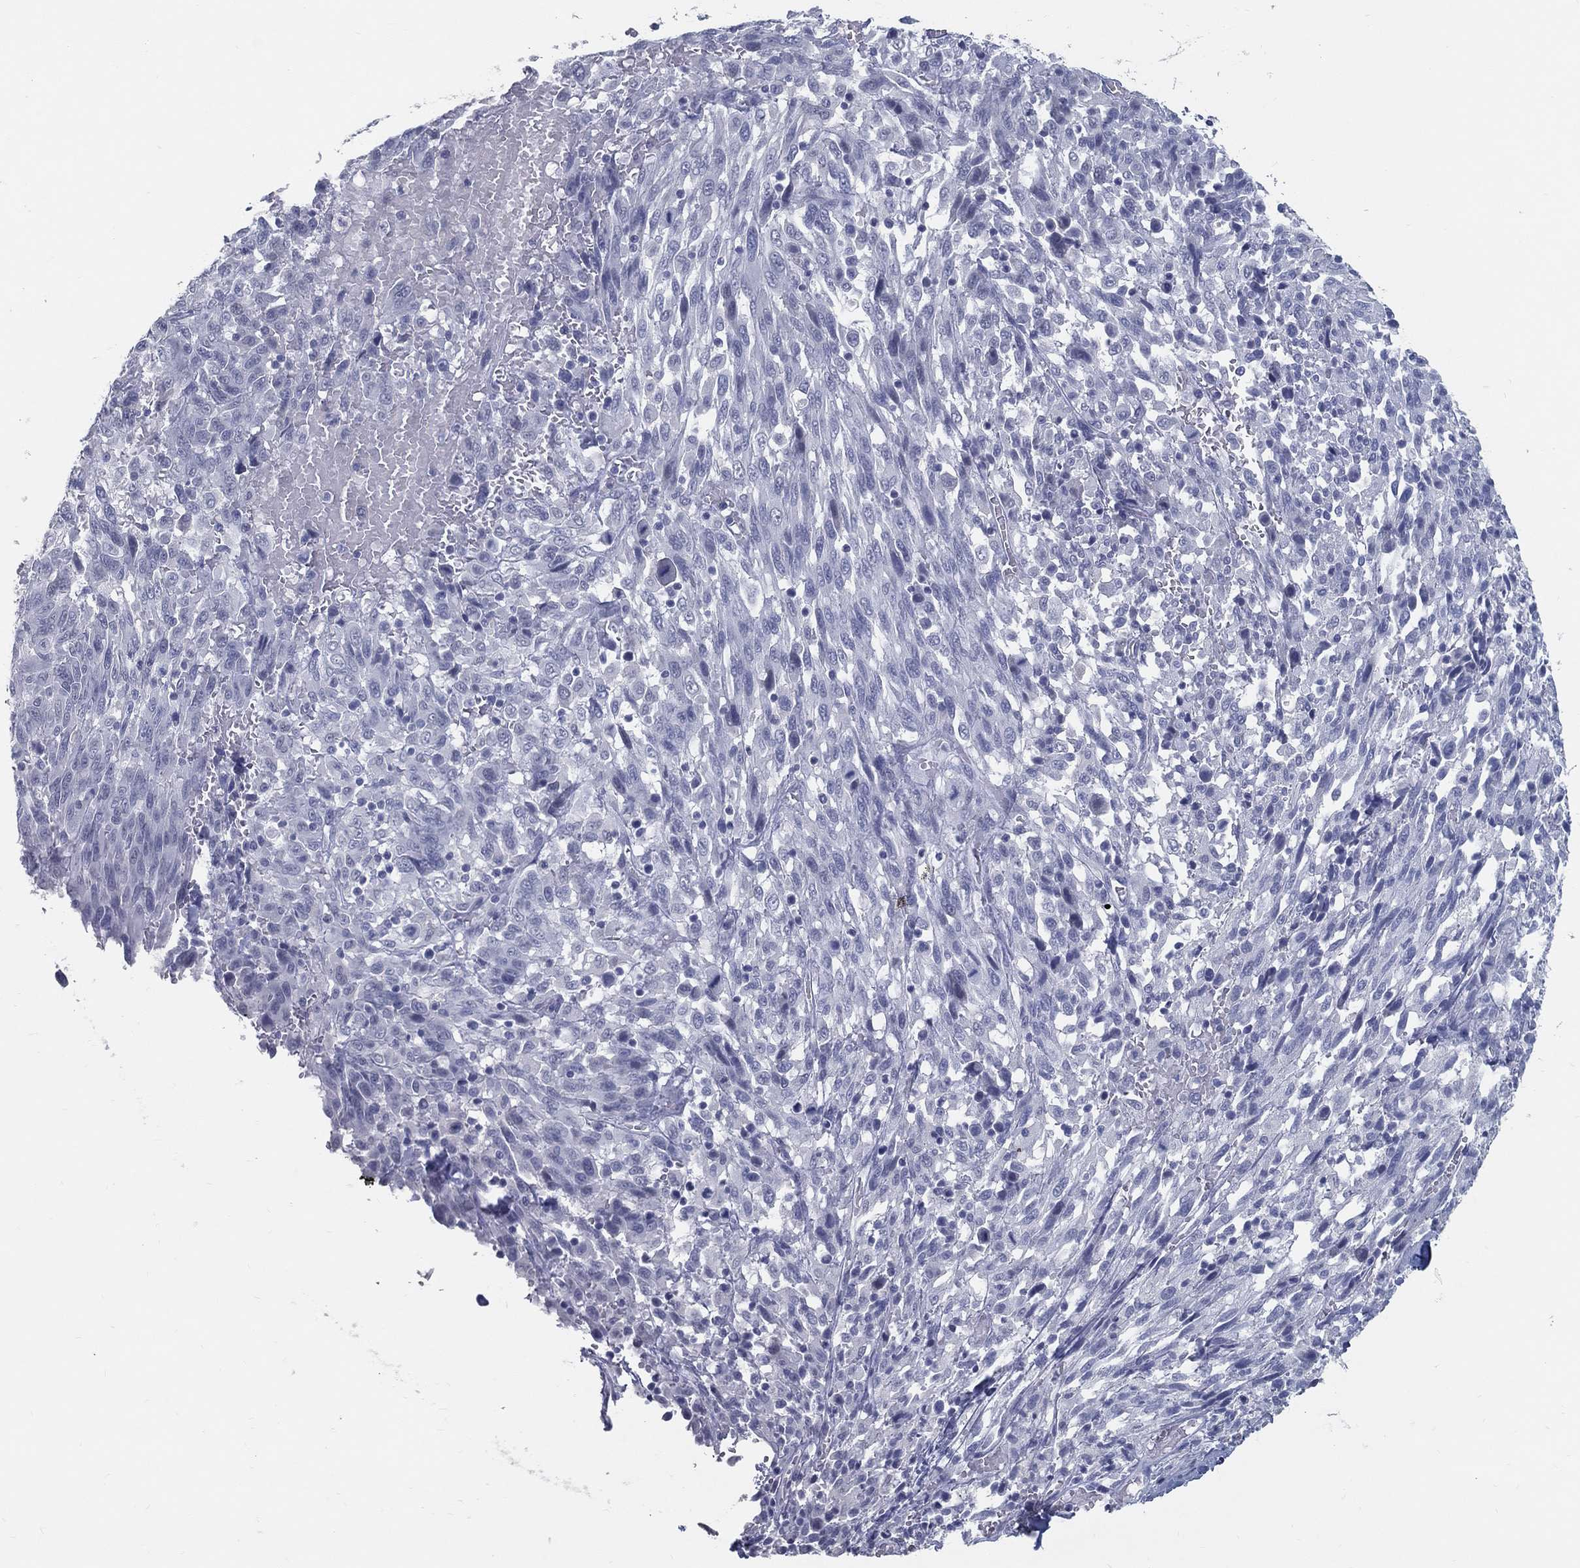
{"staining": {"intensity": "negative", "quantity": "none", "location": "none"}, "tissue": "melanoma", "cell_type": "Tumor cells", "image_type": "cancer", "snomed": [{"axis": "morphology", "description": "Malignant melanoma, NOS"}, {"axis": "topography", "description": "Skin"}], "caption": "Human melanoma stained for a protein using immunohistochemistry displays no staining in tumor cells.", "gene": "ACE2", "patient": {"sex": "female", "age": 91}}